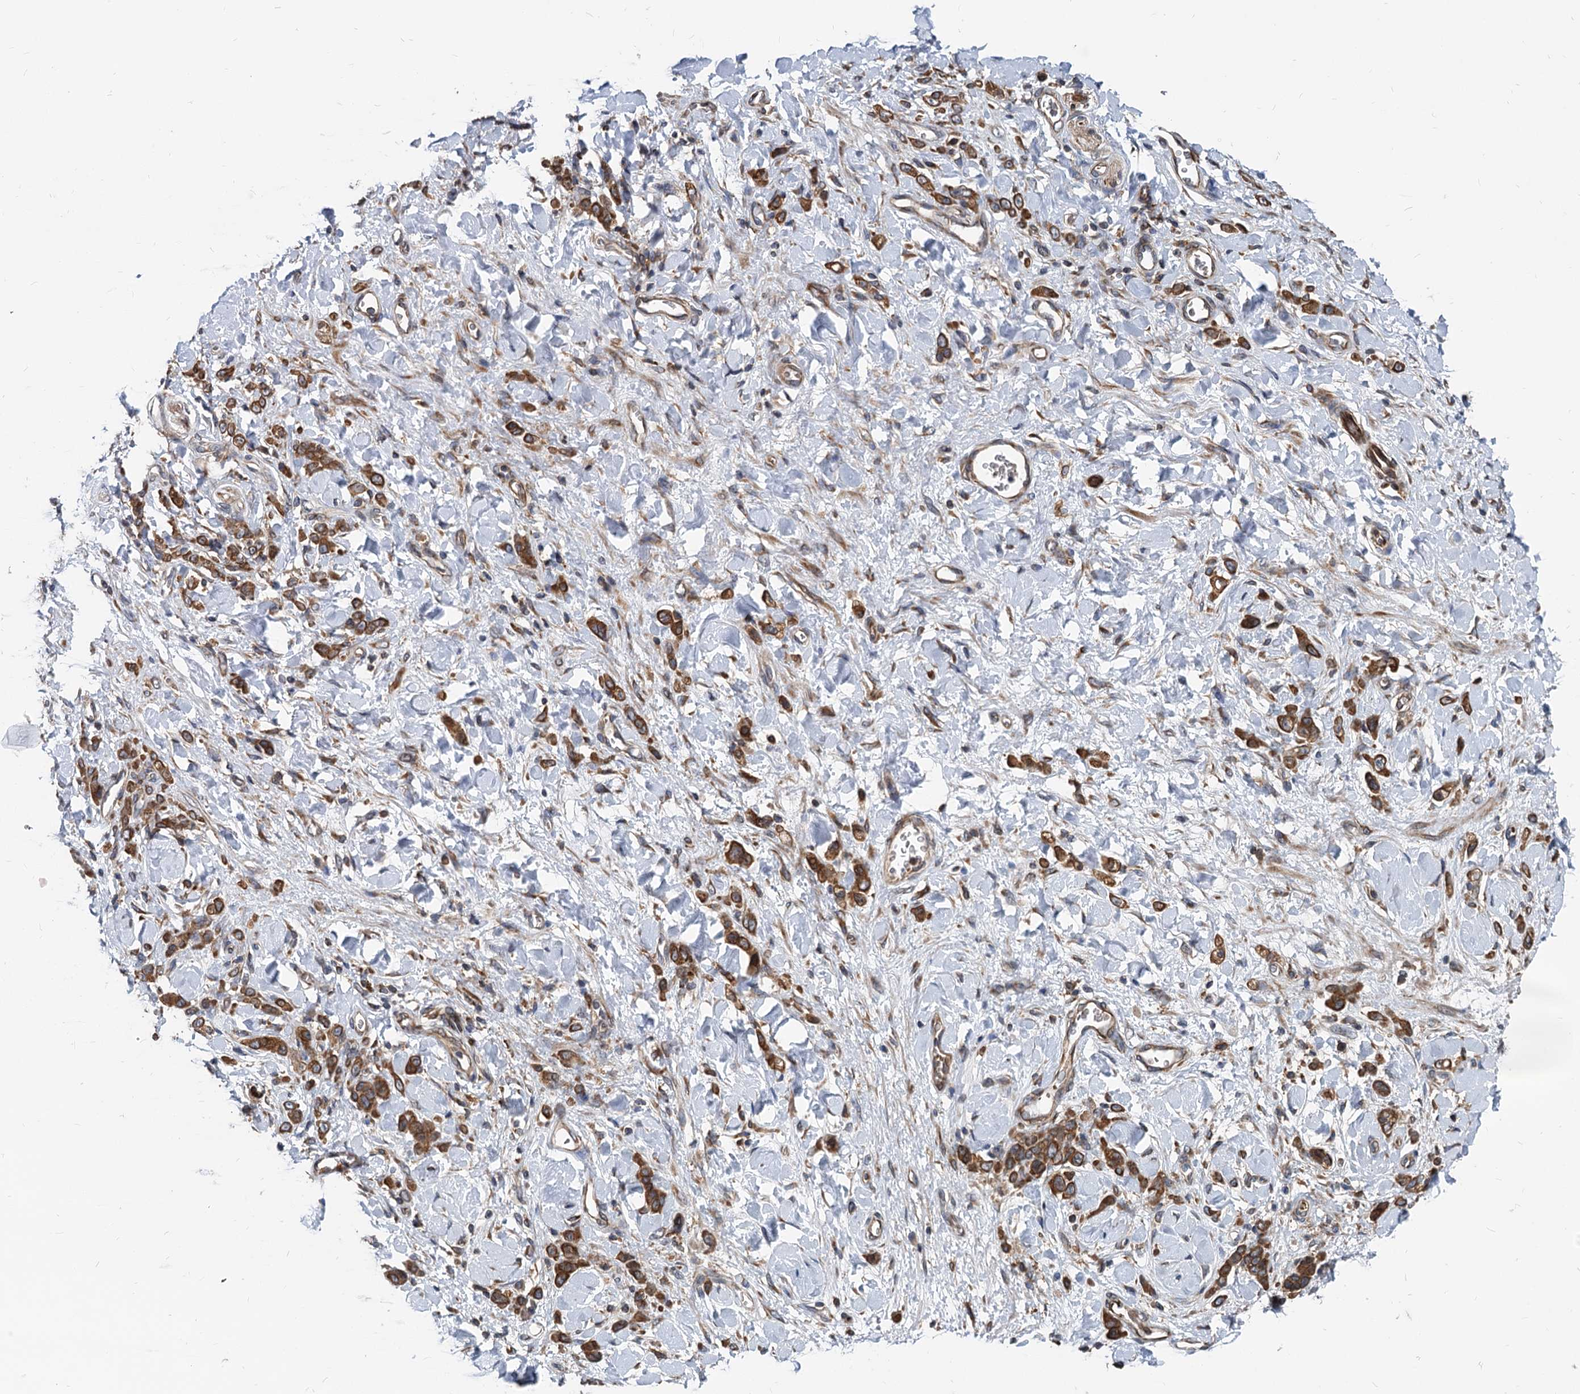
{"staining": {"intensity": "strong", "quantity": ">75%", "location": "cytoplasmic/membranous"}, "tissue": "stomach cancer", "cell_type": "Tumor cells", "image_type": "cancer", "snomed": [{"axis": "morphology", "description": "Normal tissue, NOS"}, {"axis": "morphology", "description": "Adenocarcinoma, NOS"}, {"axis": "topography", "description": "Stomach"}], "caption": "A high-resolution photomicrograph shows IHC staining of adenocarcinoma (stomach), which reveals strong cytoplasmic/membranous positivity in approximately >75% of tumor cells. The staining was performed using DAB (3,3'-diaminobenzidine) to visualize the protein expression in brown, while the nuclei were stained in blue with hematoxylin (Magnification: 20x).", "gene": "STIM1", "patient": {"sex": "male", "age": 82}}